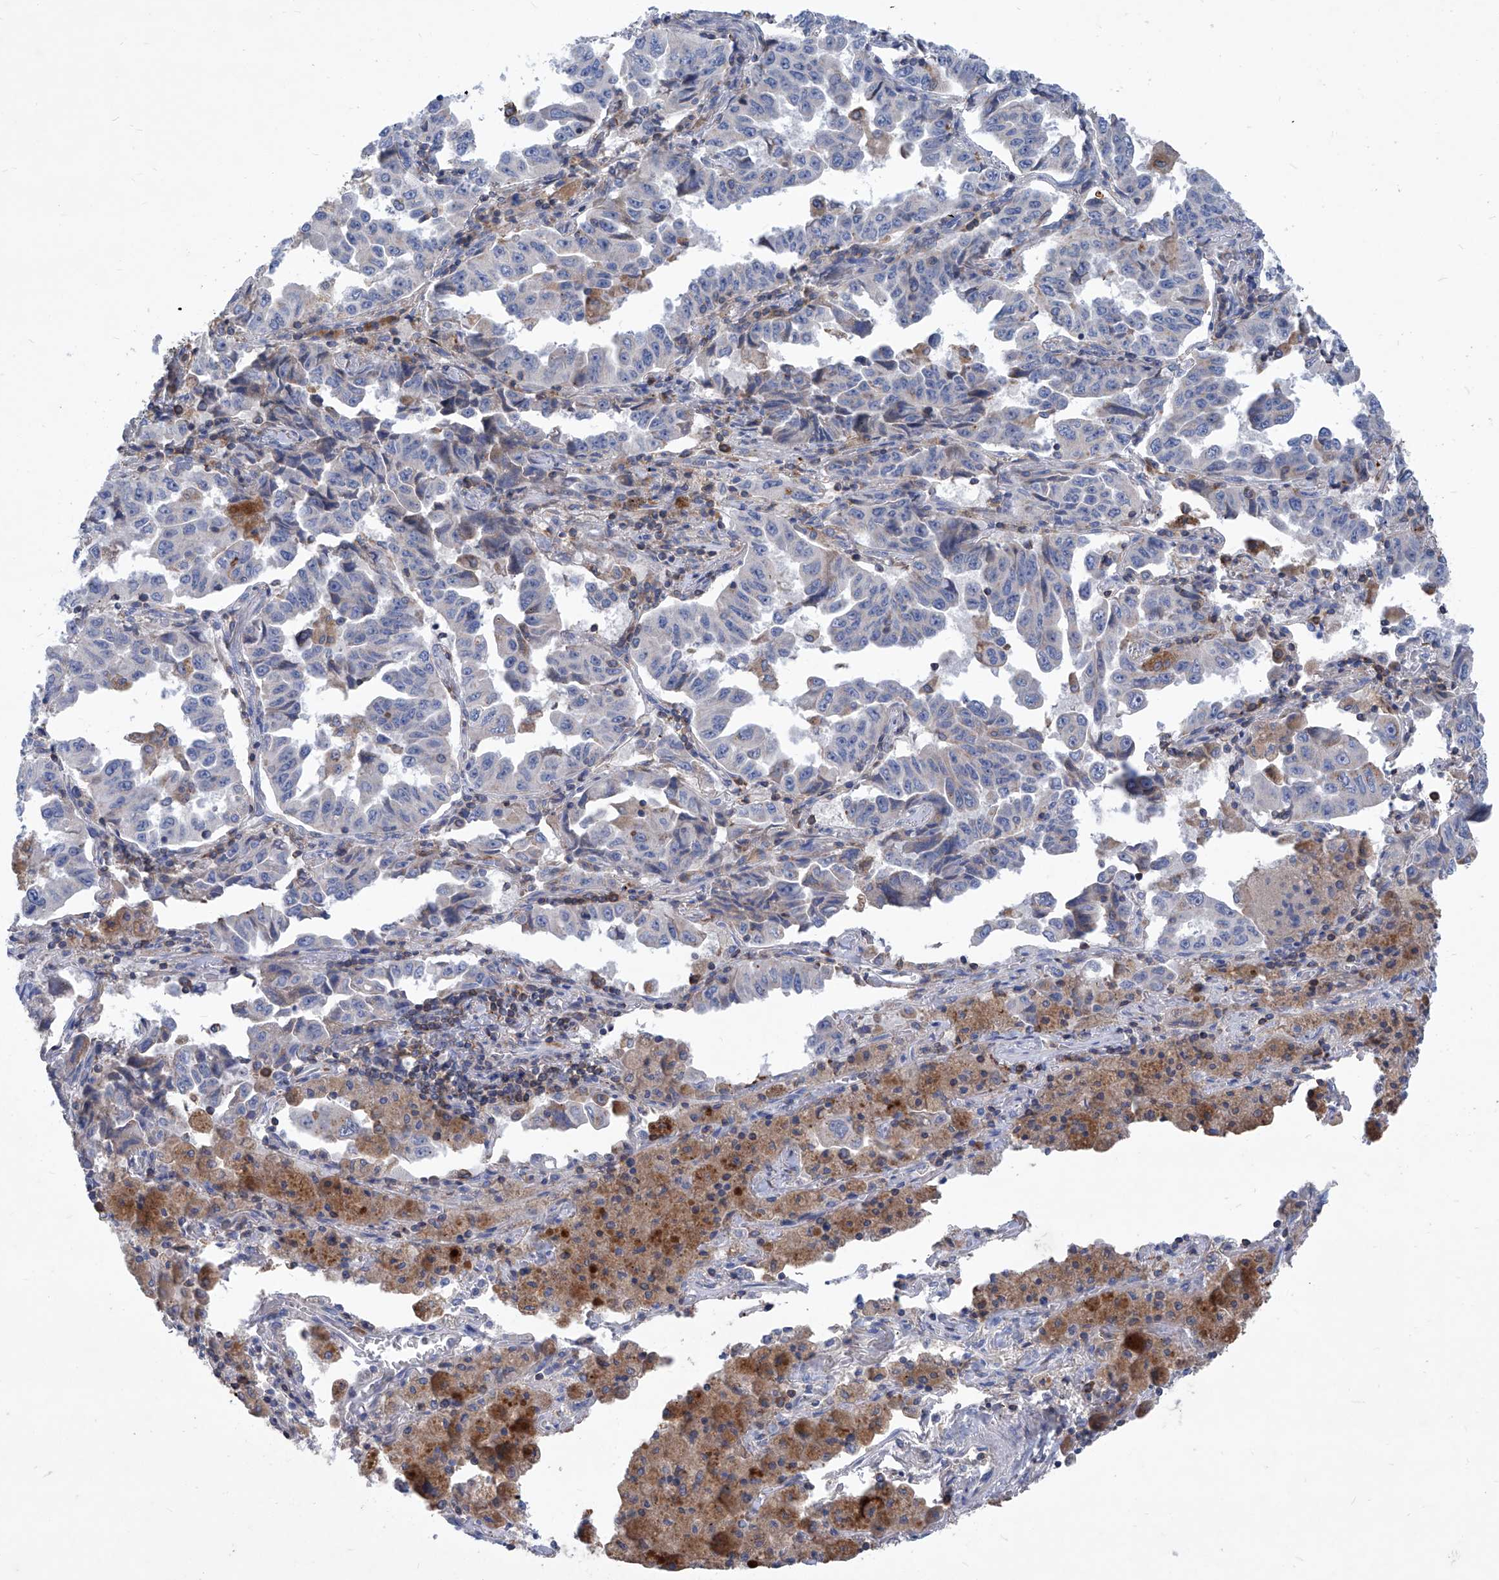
{"staining": {"intensity": "negative", "quantity": "none", "location": "none"}, "tissue": "lung cancer", "cell_type": "Tumor cells", "image_type": "cancer", "snomed": [{"axis": "morphology", "description": "Adenocarcinoma, NOS"}, {"axis": "topography", "description": "Lung"}], "caption": "Immunohistochemistry of human lung cancer (adenocarcinoma) demonstrates no expression in tumor cells. (DAB (3,3'-diaminobenzidine) immunohistochemistry with hematoxylin counter stain).", "gene": "EPHA8", "patient": {"sex": "female", "age": 51}}